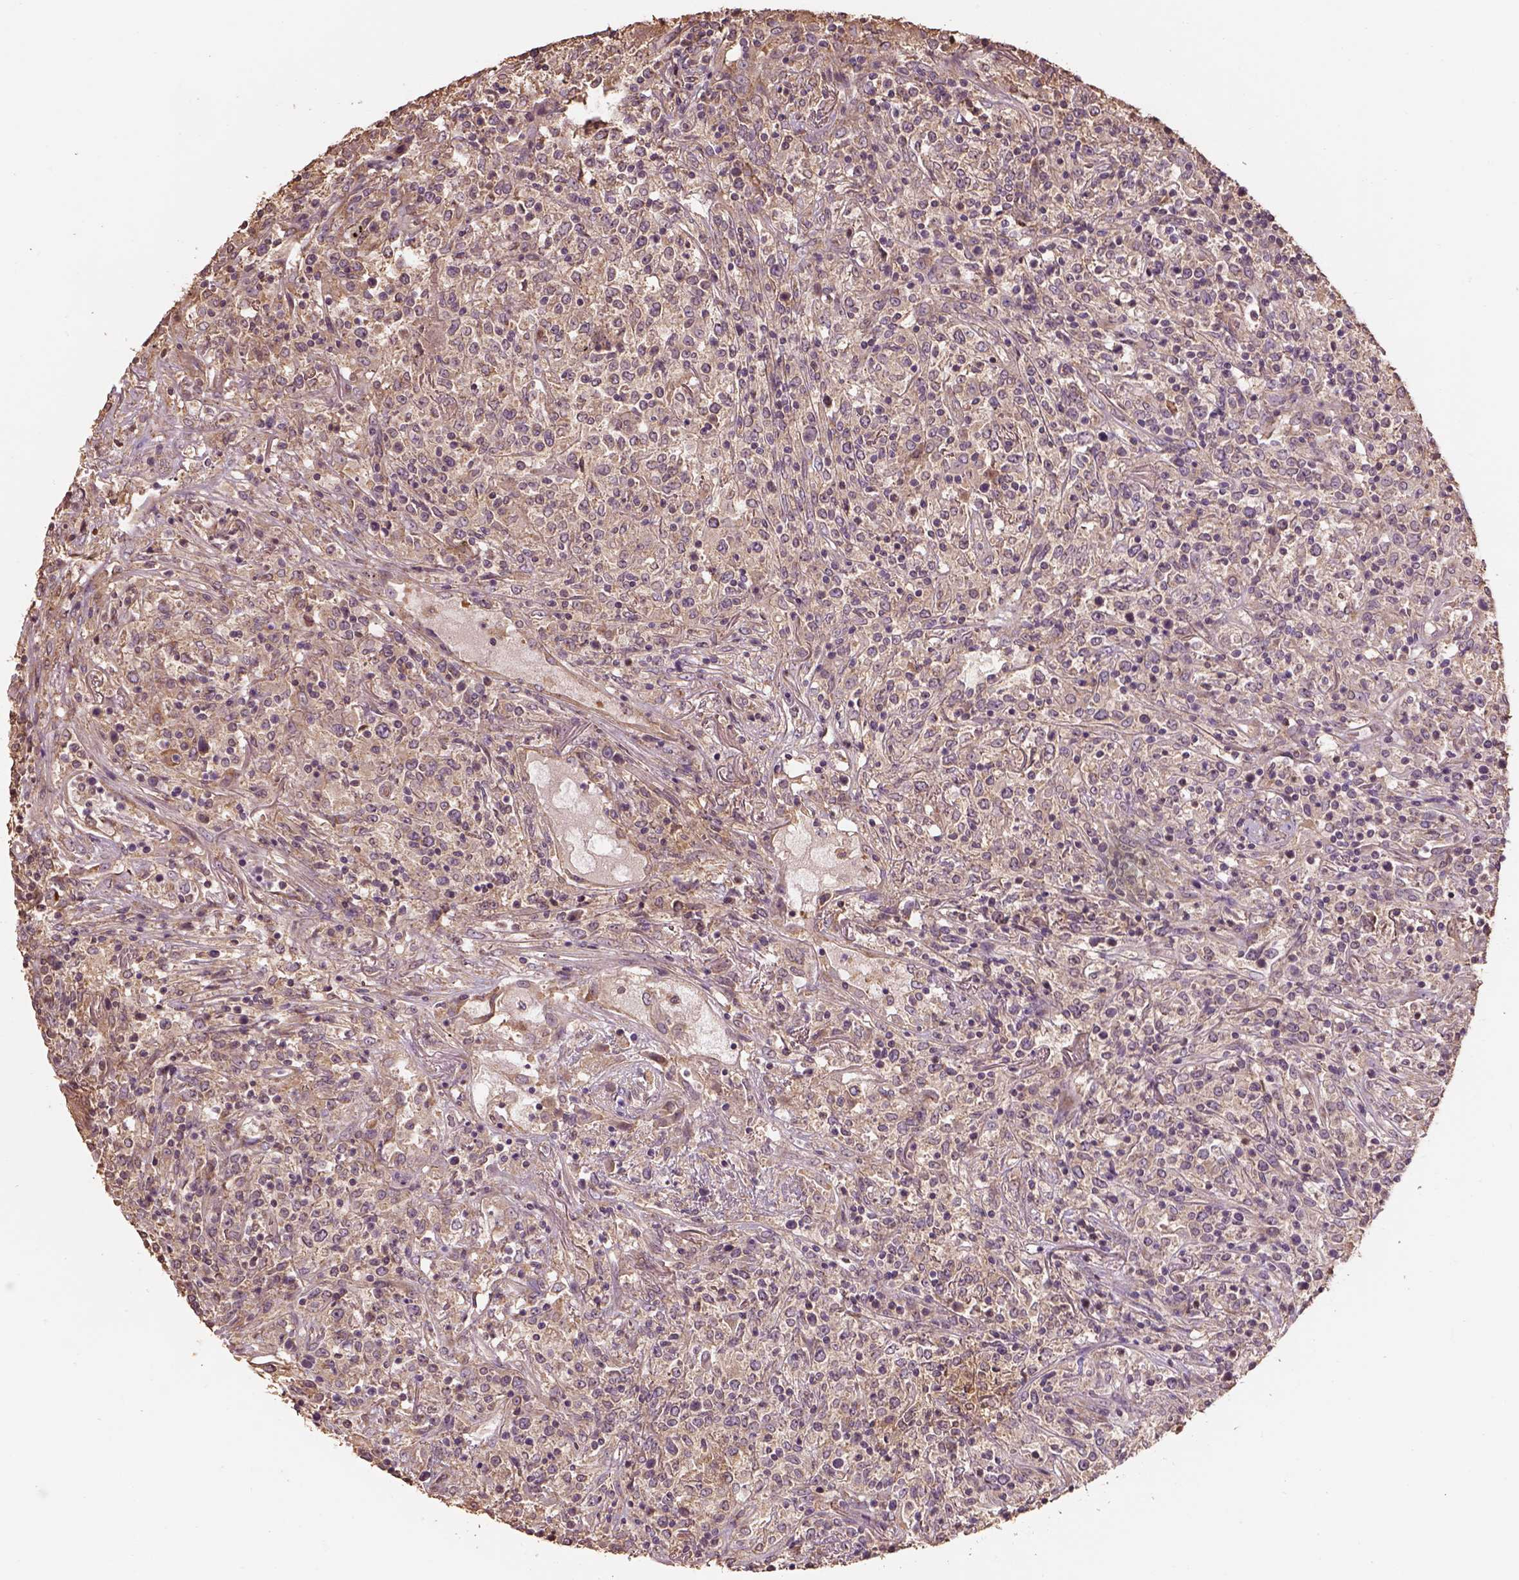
{"staining": {"intensity": "weak", "quantity": ">75%", "location": "cytoplasmic/membranous"}, "tissue": "lymphoma", "cell_type": "Tumor cells", "image_type": "cancer", "snomed": [{"axis": "morphology", "description": "Malignant lymphoma, non-Hodgkin's type, High grade"}, {"axis": "topography", "description": "Lung"}], "caption": "The histopathology image reveals staining of high-grade malignant lymphoma, non-Hodgkin's type, revealing weak cytoplasmic/membranous protein staining (brown color) within tumor cells. The staining is performed using DAB brown chromogen to label protein expression. The nuclei are counter-stained blue using hematoxylin.", "gene": "AP1B1", "patient": {"sex": "male", "age": 79}}